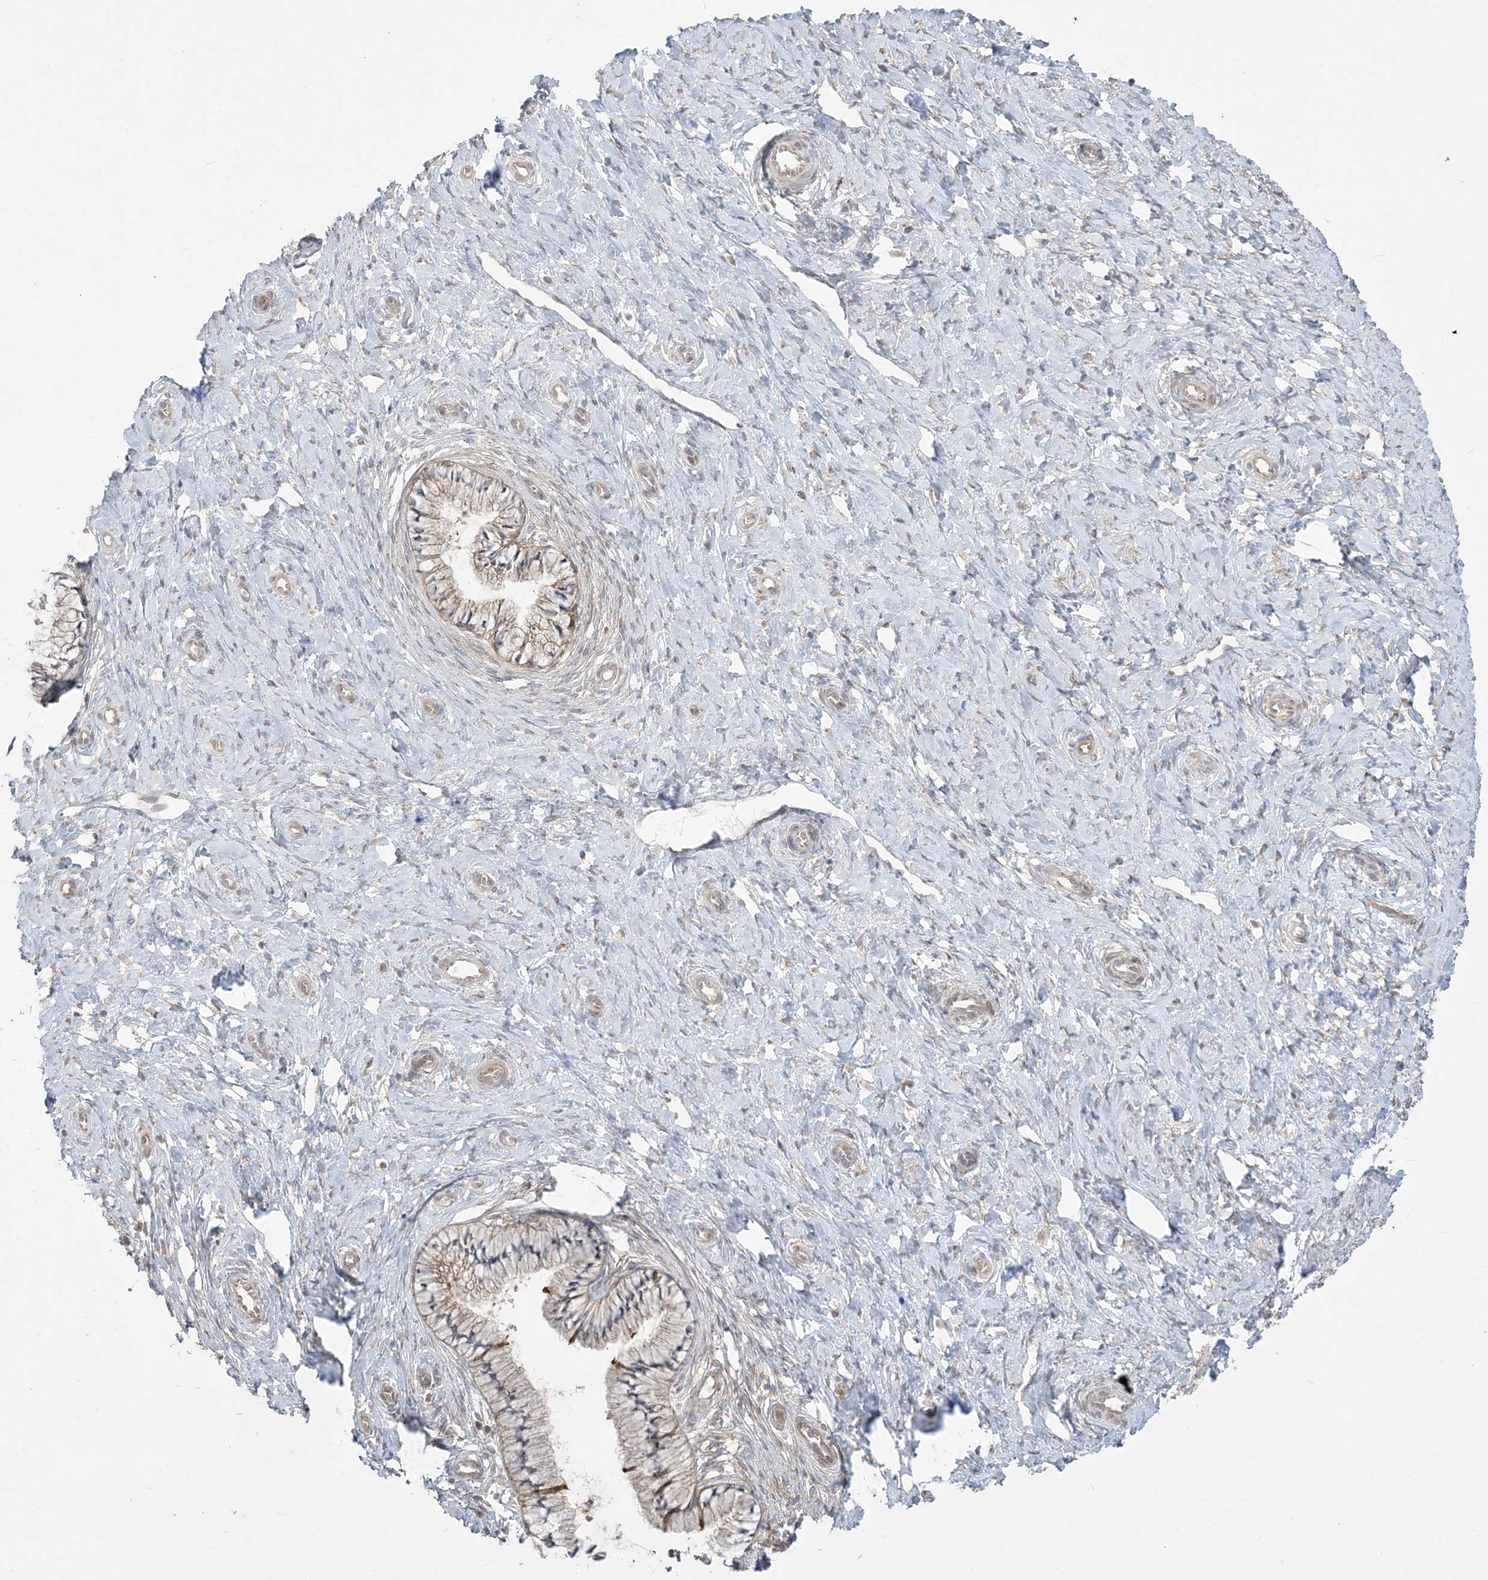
{"staining": {"intensity": "moderate", "quantity": "25%-75%", "location": "cytoplasmic/membranous"}, "tissue": "cervix", "cell_type": "Glandular cells", "image_type": "normal", "snomed": [{"axis": "morphology", "description": "Normal tissue, NOS"}, {"axis": "topography", "description": "Cervix"}], "caption": "Glandular cells reveal medium levels of moderate cytoplasmic/membranous staining in about 25%-75% of cells in normal human cervix.", "gene": "ZC3H6", "patient": {"sex": "female", "age": 36}}